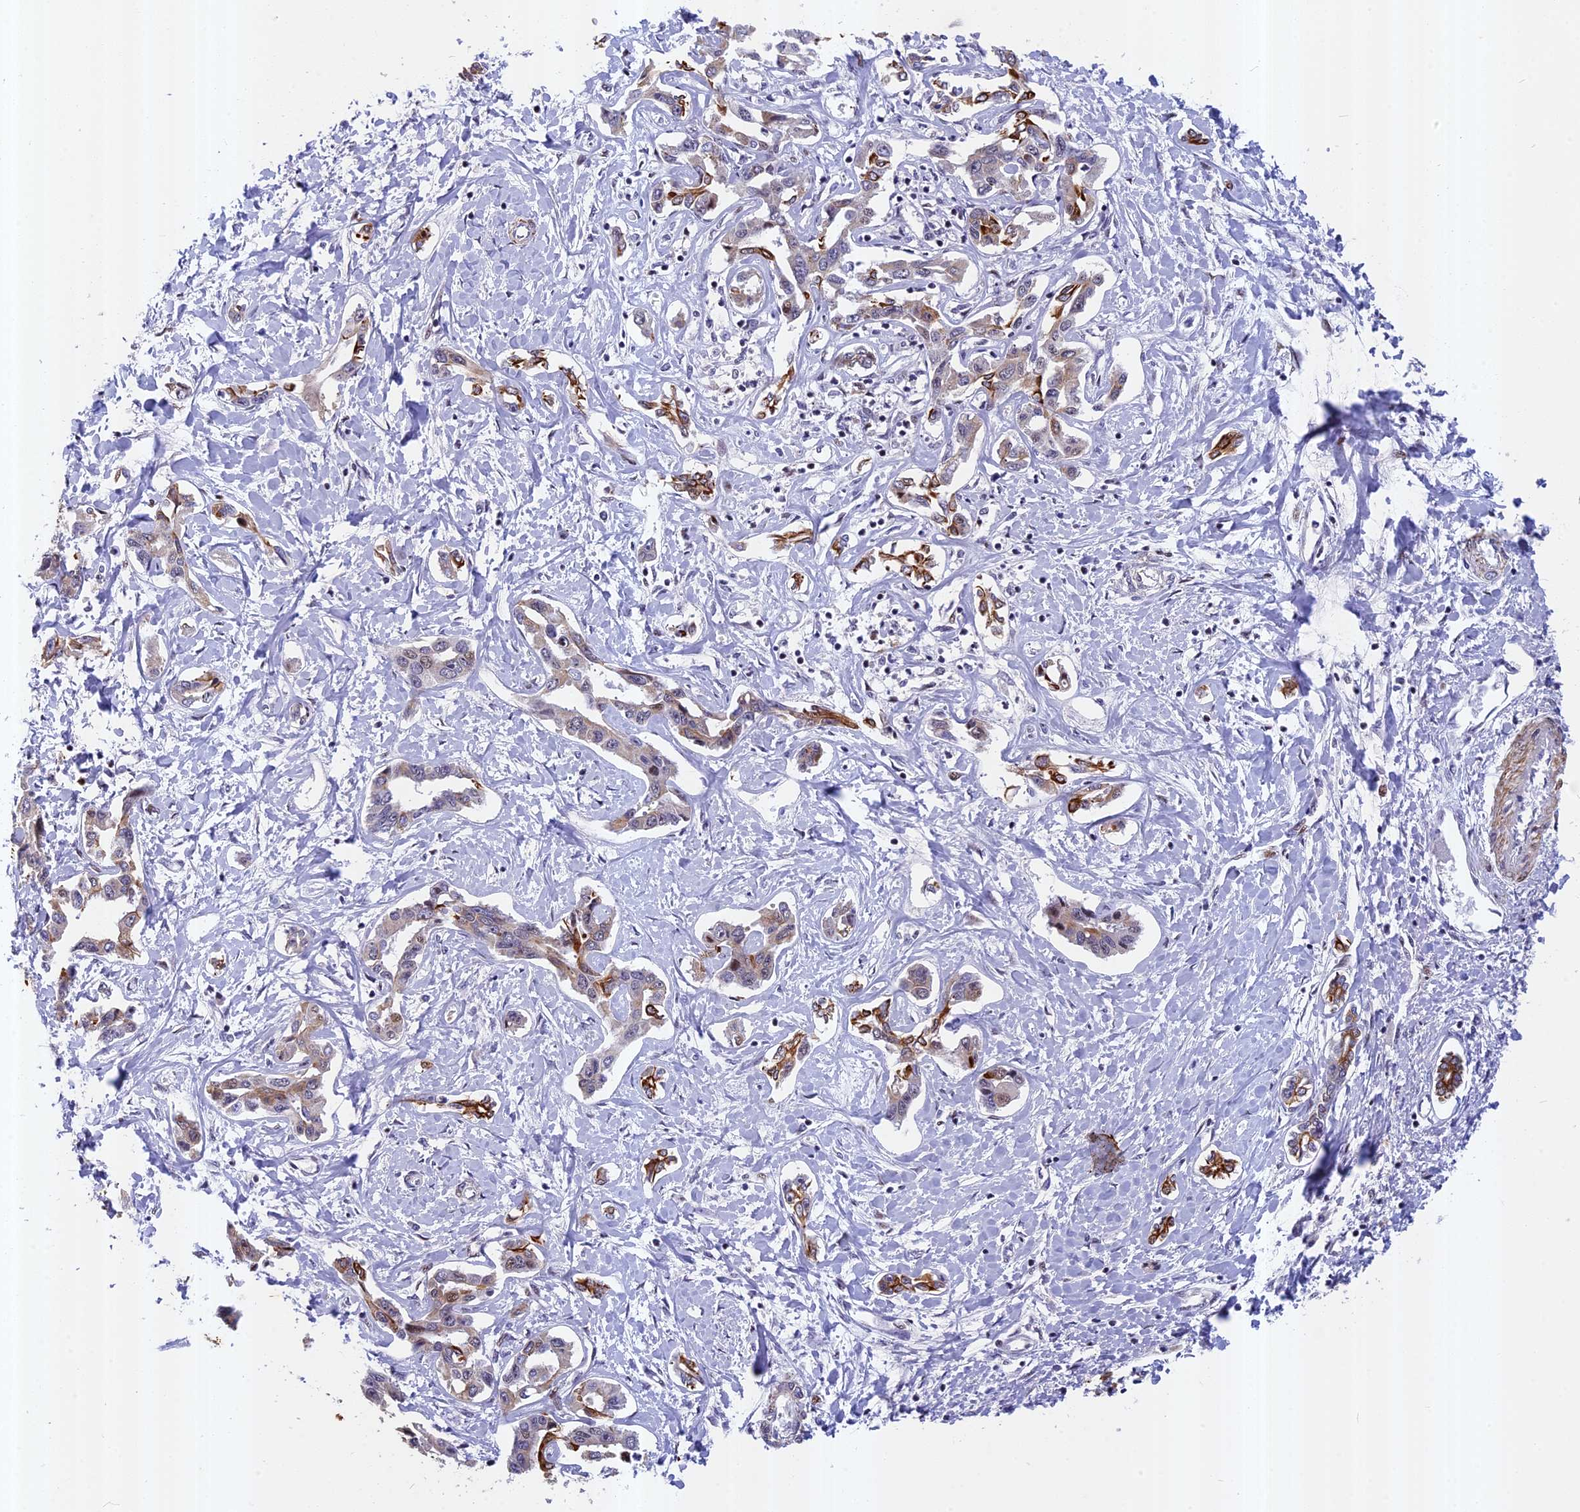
{"staining": {"intensity": "negative", "quantity": "none", "location": "none"}, "tissue": "liver cancer", "cell_type": "Tumor cells", "image_type": "cancer", "snomed": [{"axis": "morphology", "description": "Cholangiocarcinoma"}, {"axis": "topography", "description": "Liver"}], "caption": "An image of human liver cholangiocarcinoma is negative for staining in tumor cells.", "gene": "ANKRD34B", "patient": {"sex": "male", "age": 59}}